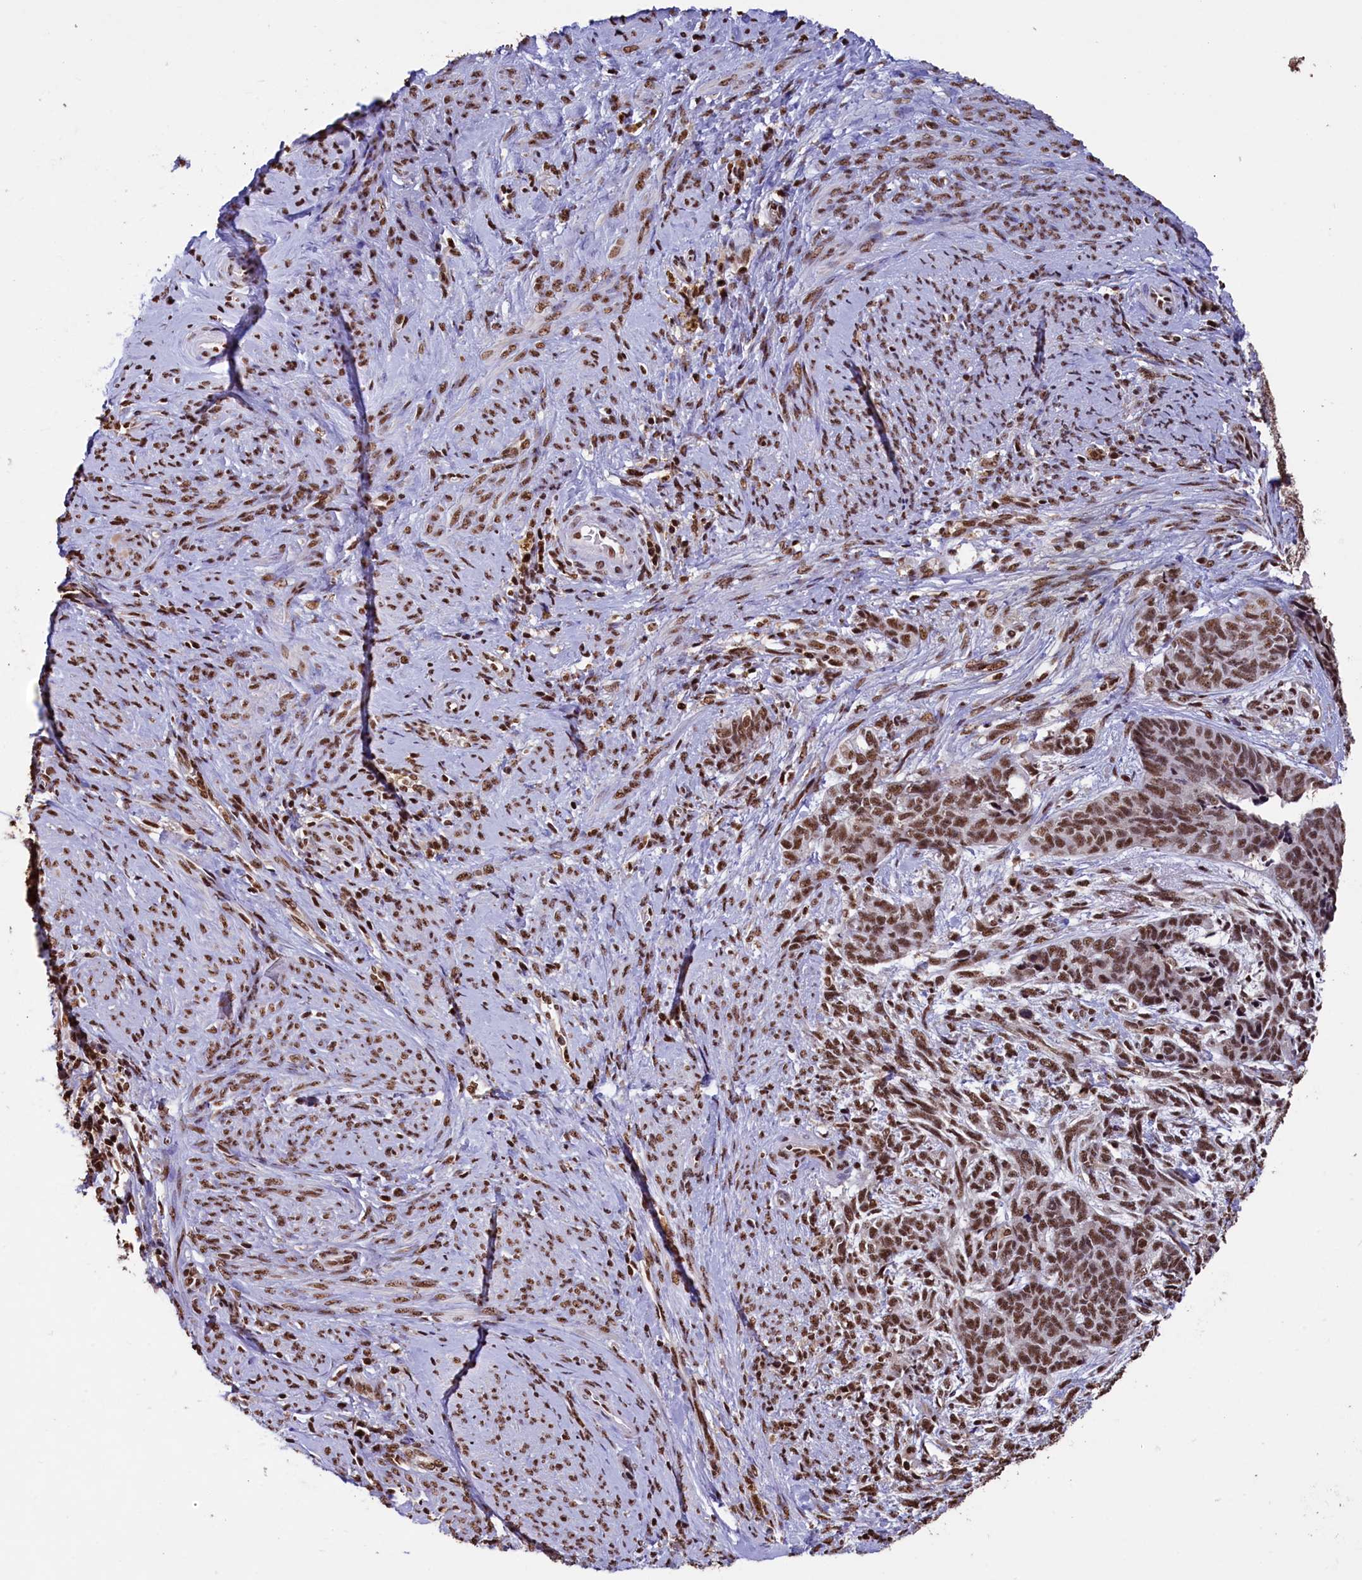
{"staining": {"intensity": "moderate", "quantity": ">75%", "location": "nuclear"}, "tissue": "cervical cancer", "cell_type": "Tumor cells", "image_type": "cancer", "snomed": [{"axis": "morphology", "description": "Squamous cell carcinoma, NOS"}, {"axis": "topography", "description": "Cervix"}], "caption": "An image of cervical cancer (squamous cell carcinoma) stained for a protein exhibits moderate nuclear brown staining in tumor cells. Using DAB (3,3'-diaminobenzidine) (brown) and hematoxylin (blue) stains, captured at high magnification using brightfield microscopy.", "gene": "SNRPD2", "patient": {"sex": "female", "age": 63}}